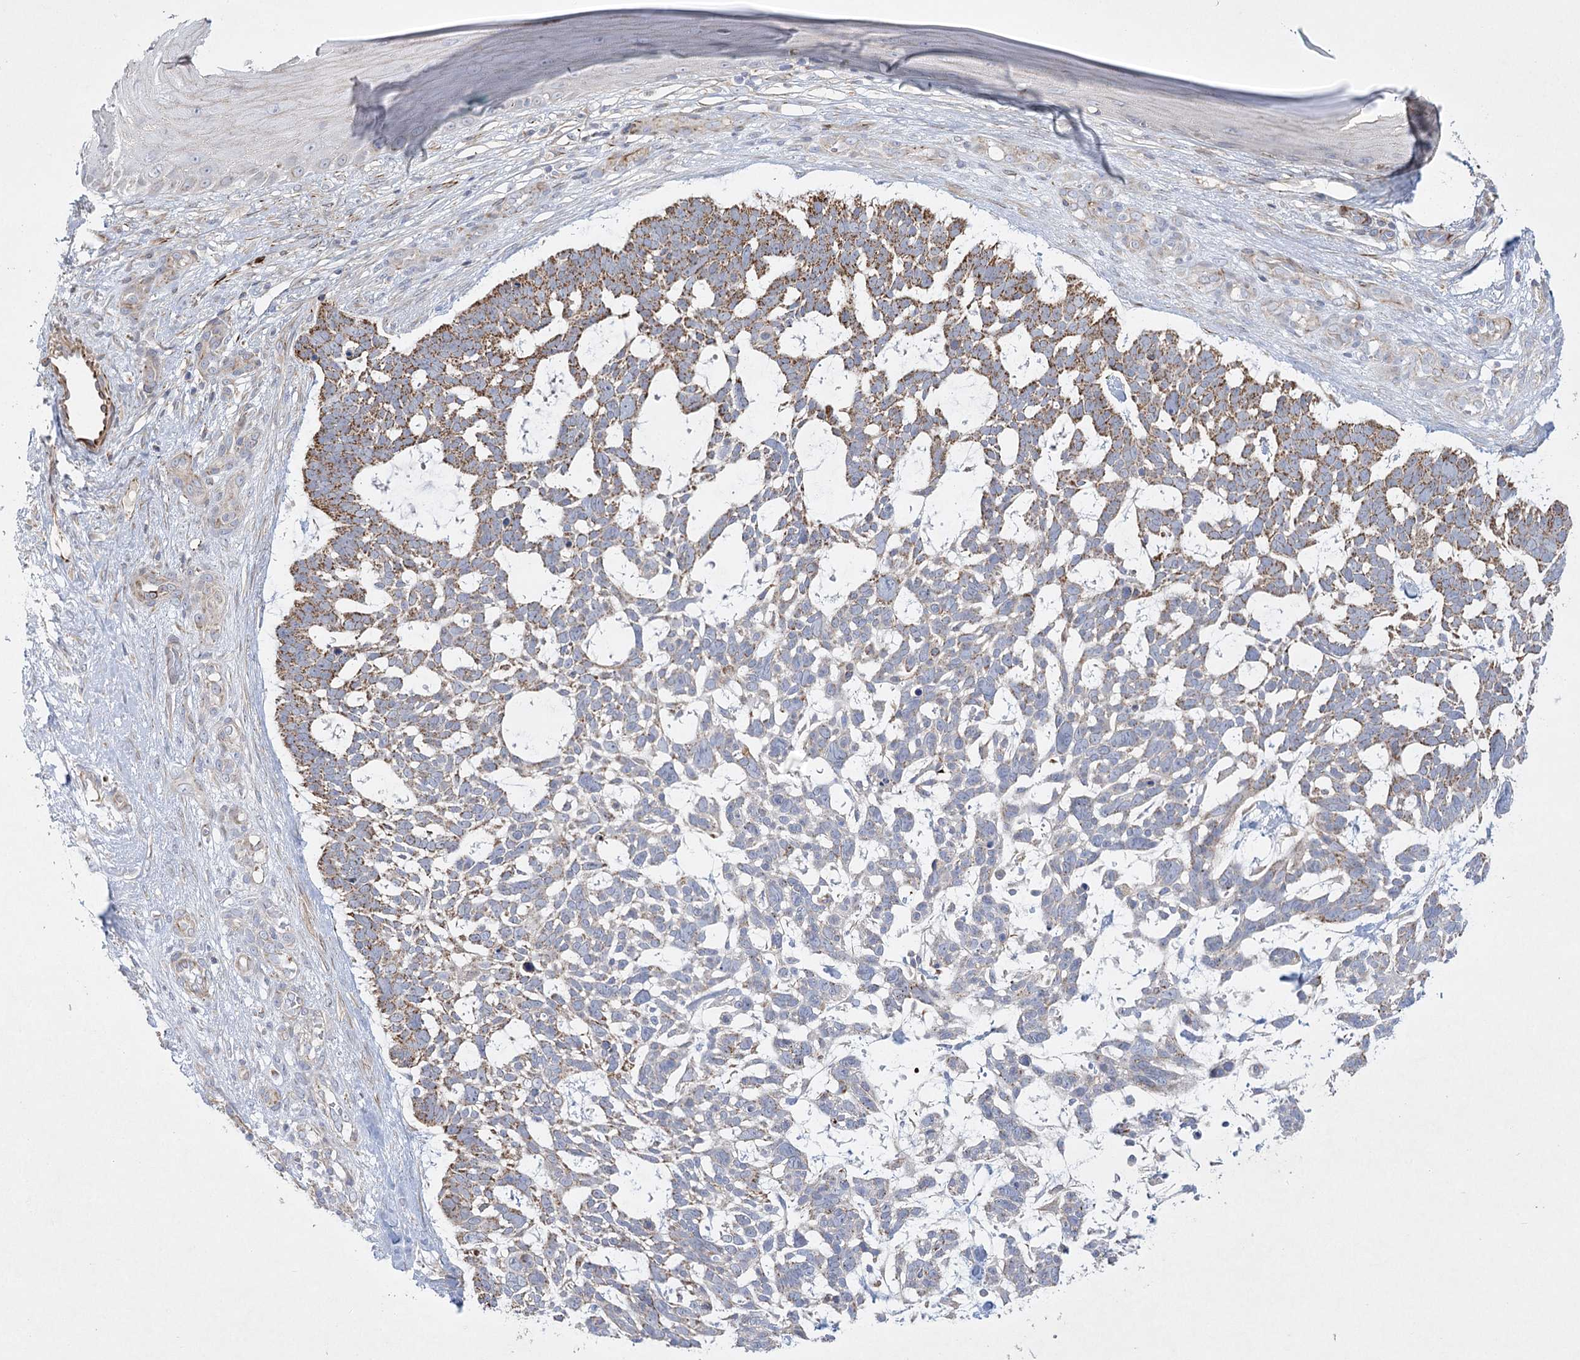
{"staining": {"intensity": "moderate", "quantity": "25%-75%", "location": "cytoplasmic/membranous"}, "tissue": "skin cancer", "cell_type": "Tumor cells", "image_type": "cancer", "snomed": [{"axis": "morphology", "description": "Basal cell carcinoma"}, {"axis": "topography", "description": "Skin"}], "caption": "This is a histology image of immunohistochemistry (IHC) staining of basal cell carcinoma (skin), which shows moderate positivity in the cytoplasmic/membranous of tumor cells.", "gene": "DHTKD1", "patient": {"sex": "male", "age": 88}}